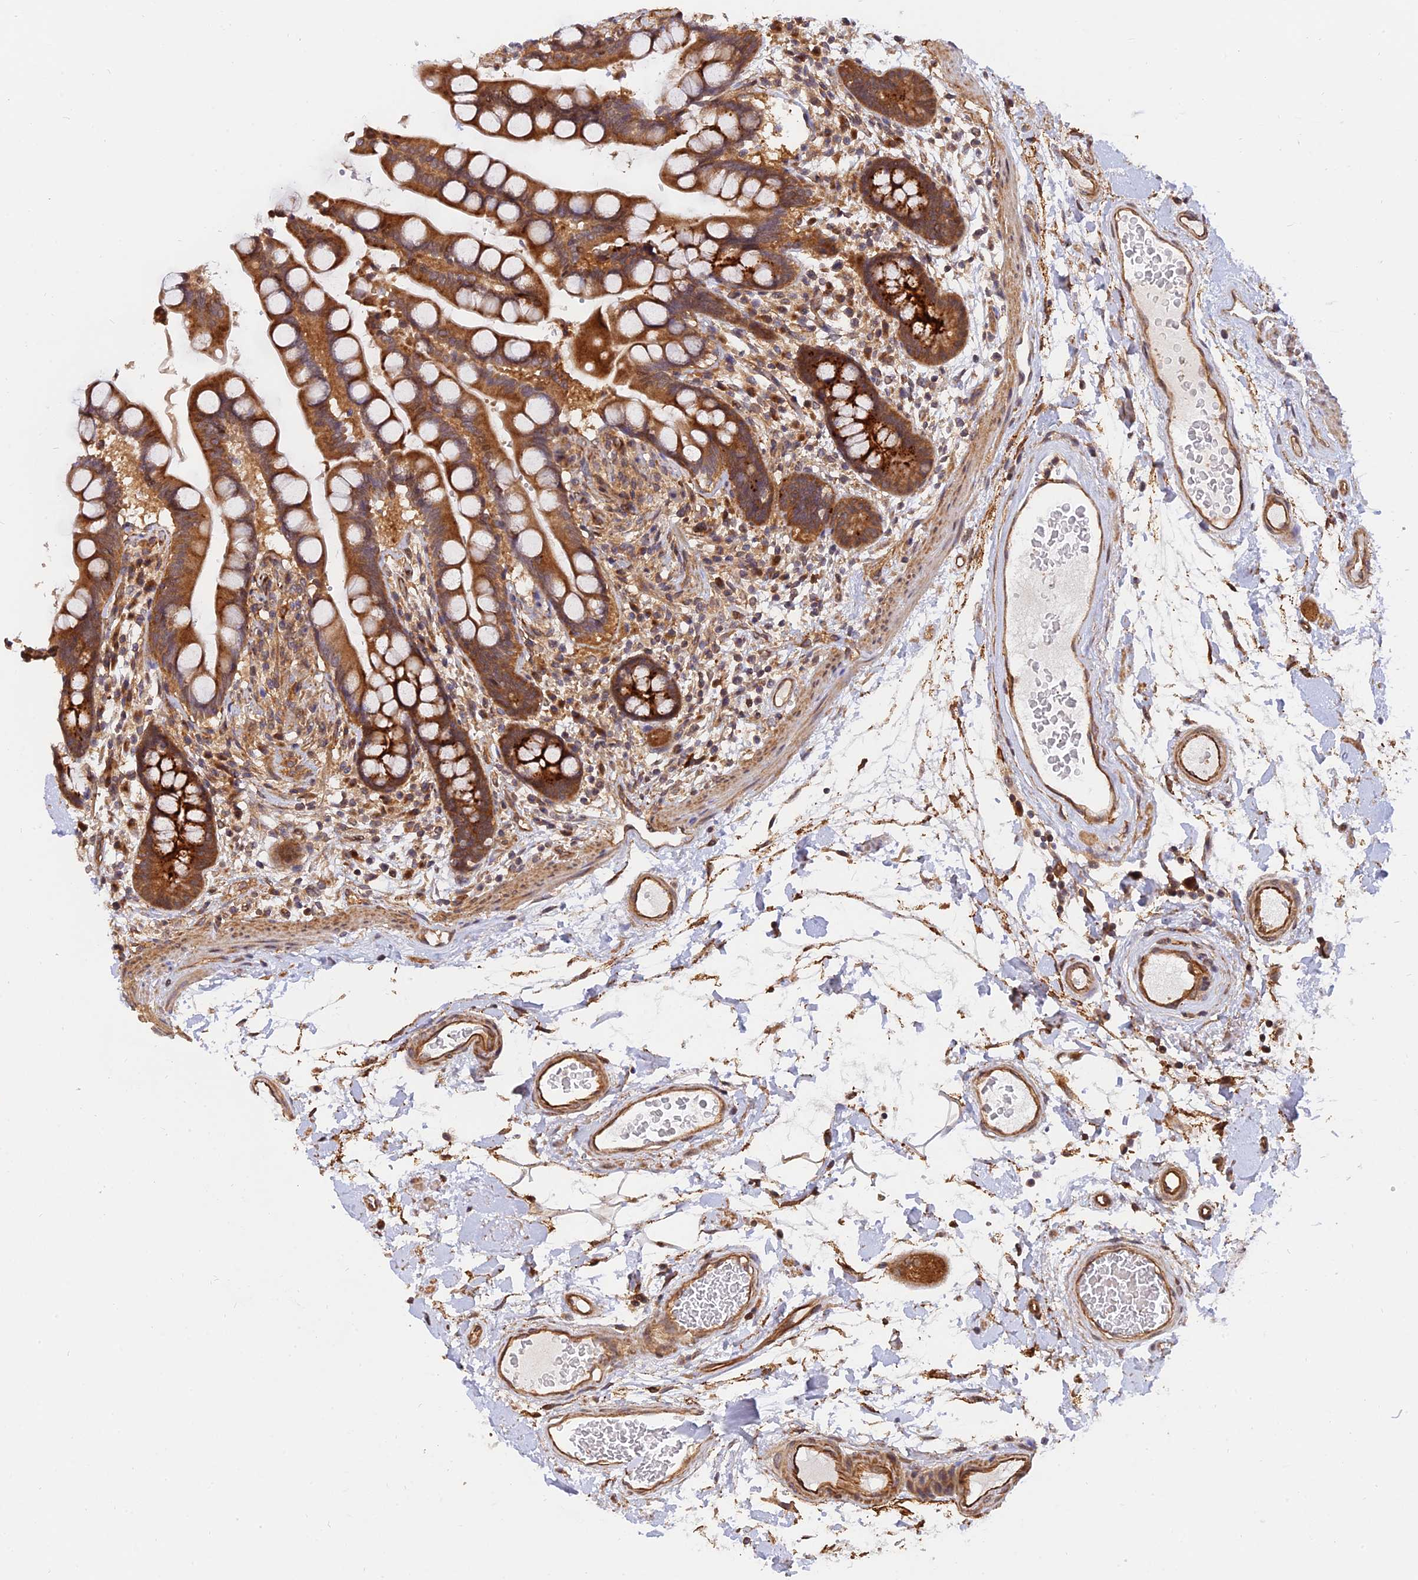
{"staining": {"intensity": "moderate", "quantity": ">75%", "location": "cytoplasmic/membranous"}, "tissue": "colon", "cell_type": "Endothelial cells", "image_type": "normal", "snomed": [{"axis": "morphology", "description": "Normal tissue, NOS"}, {"axis": "topography", "description": "Colon"}], "caption": "Brown immunohistochemical staining in normal human colon demonstrates moderate cytoplasmic/membranous positivity in approximately >75% of endothelial cells. The staining was performed using DAB (3,3'-diaminobenzidine), with brown indicating positive protein expression. Nuclei are stained blue with hematoxylin.", "gene": "WDR41", "patient": {"sex": "male", "age": 73}}